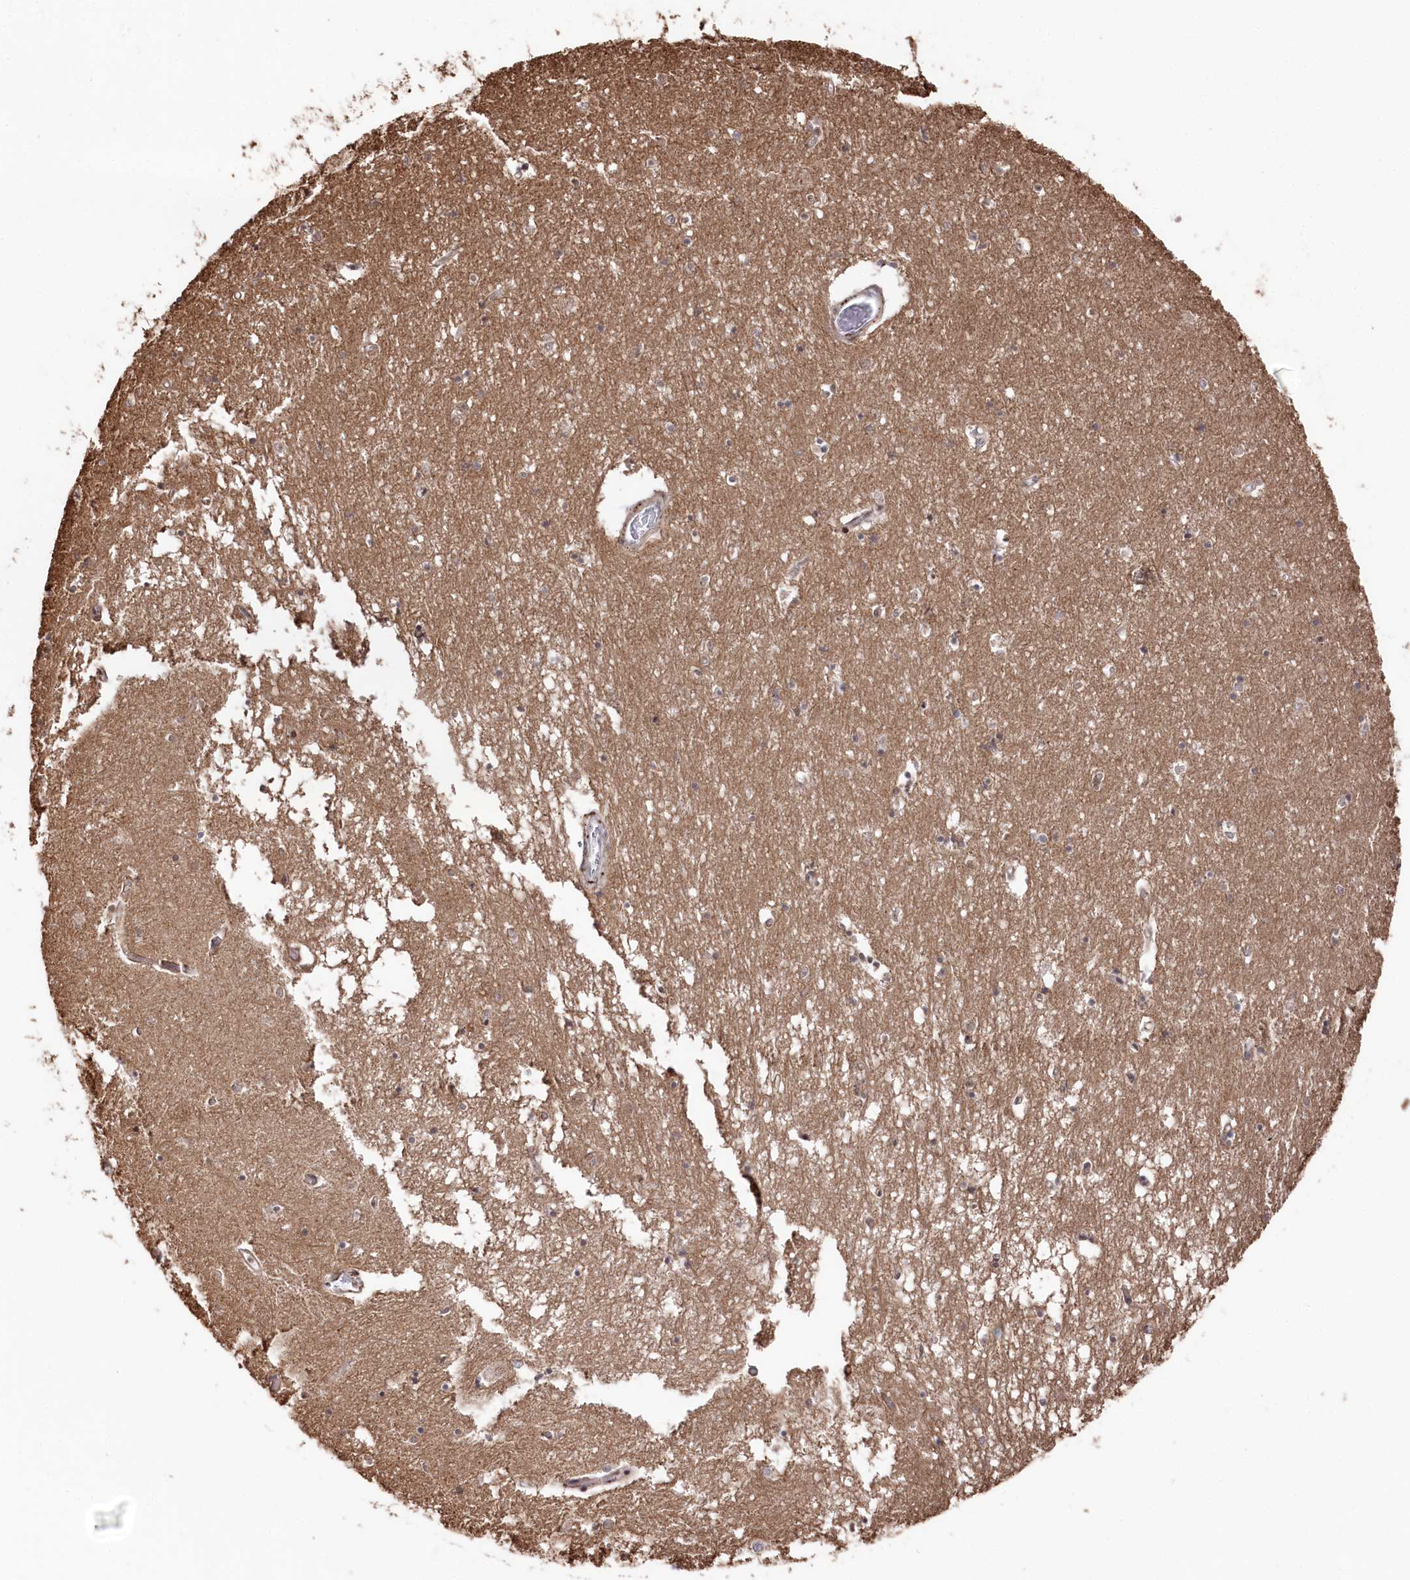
{"staining": {"intensity": "negative", "quantity": "none", "location": "none"}, "tissue": "hippocampus", "cell_type": "Glial cells", "image_type": "normal", "snomed": [{"axis": "morphology", "description": "Normal tissue, NOS"}, {"axis": "topography", "description": "Hippocampus"}], "caption": "Immunohistochemical staining of benign hippocampus reveals no significant positivity in glial cells.", "gene": "POLR2H", "patient": {"sex": "male", "age": 70}}